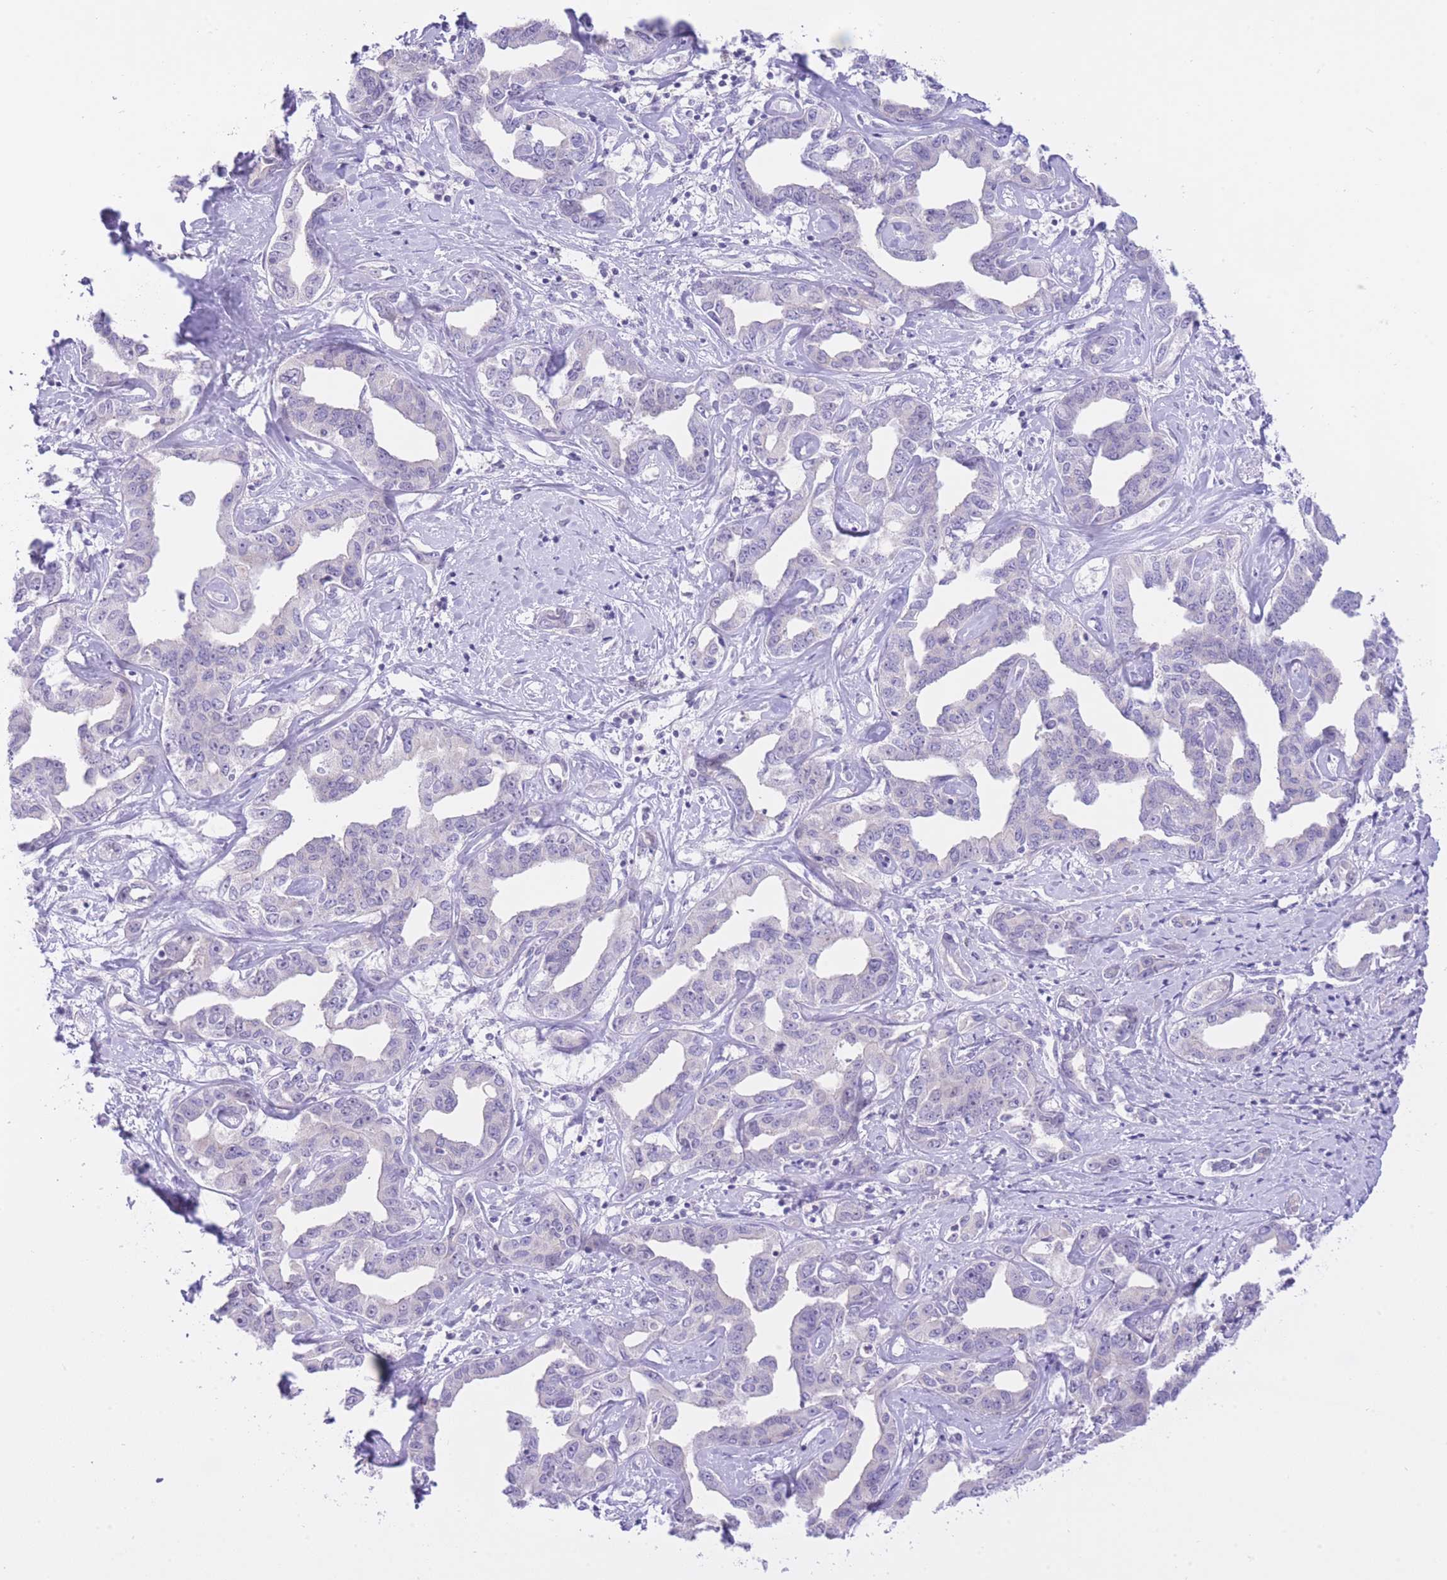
{"staining": {"intensity": "negative", "quantity": "none", "location": "none"}, "tissue": "liver cancer", "cell_type": "Tumor cells", "image_type": "cancer", "snomed": [{"axis": "morphology", "description": "Cholangiocarcinoma"}, {"axis": "topography", "description": "Liver"}], "caption": "The histopathology image exhibits no staining of tumor cells in liver cholangiocarcinoma. Brightfield microscopy of IHC stained with DAB (brown) and hematoxylin (blue), captured at high magnification.", "gene": "ZNF212", "patient": {"sex": "male", "age": 59}}